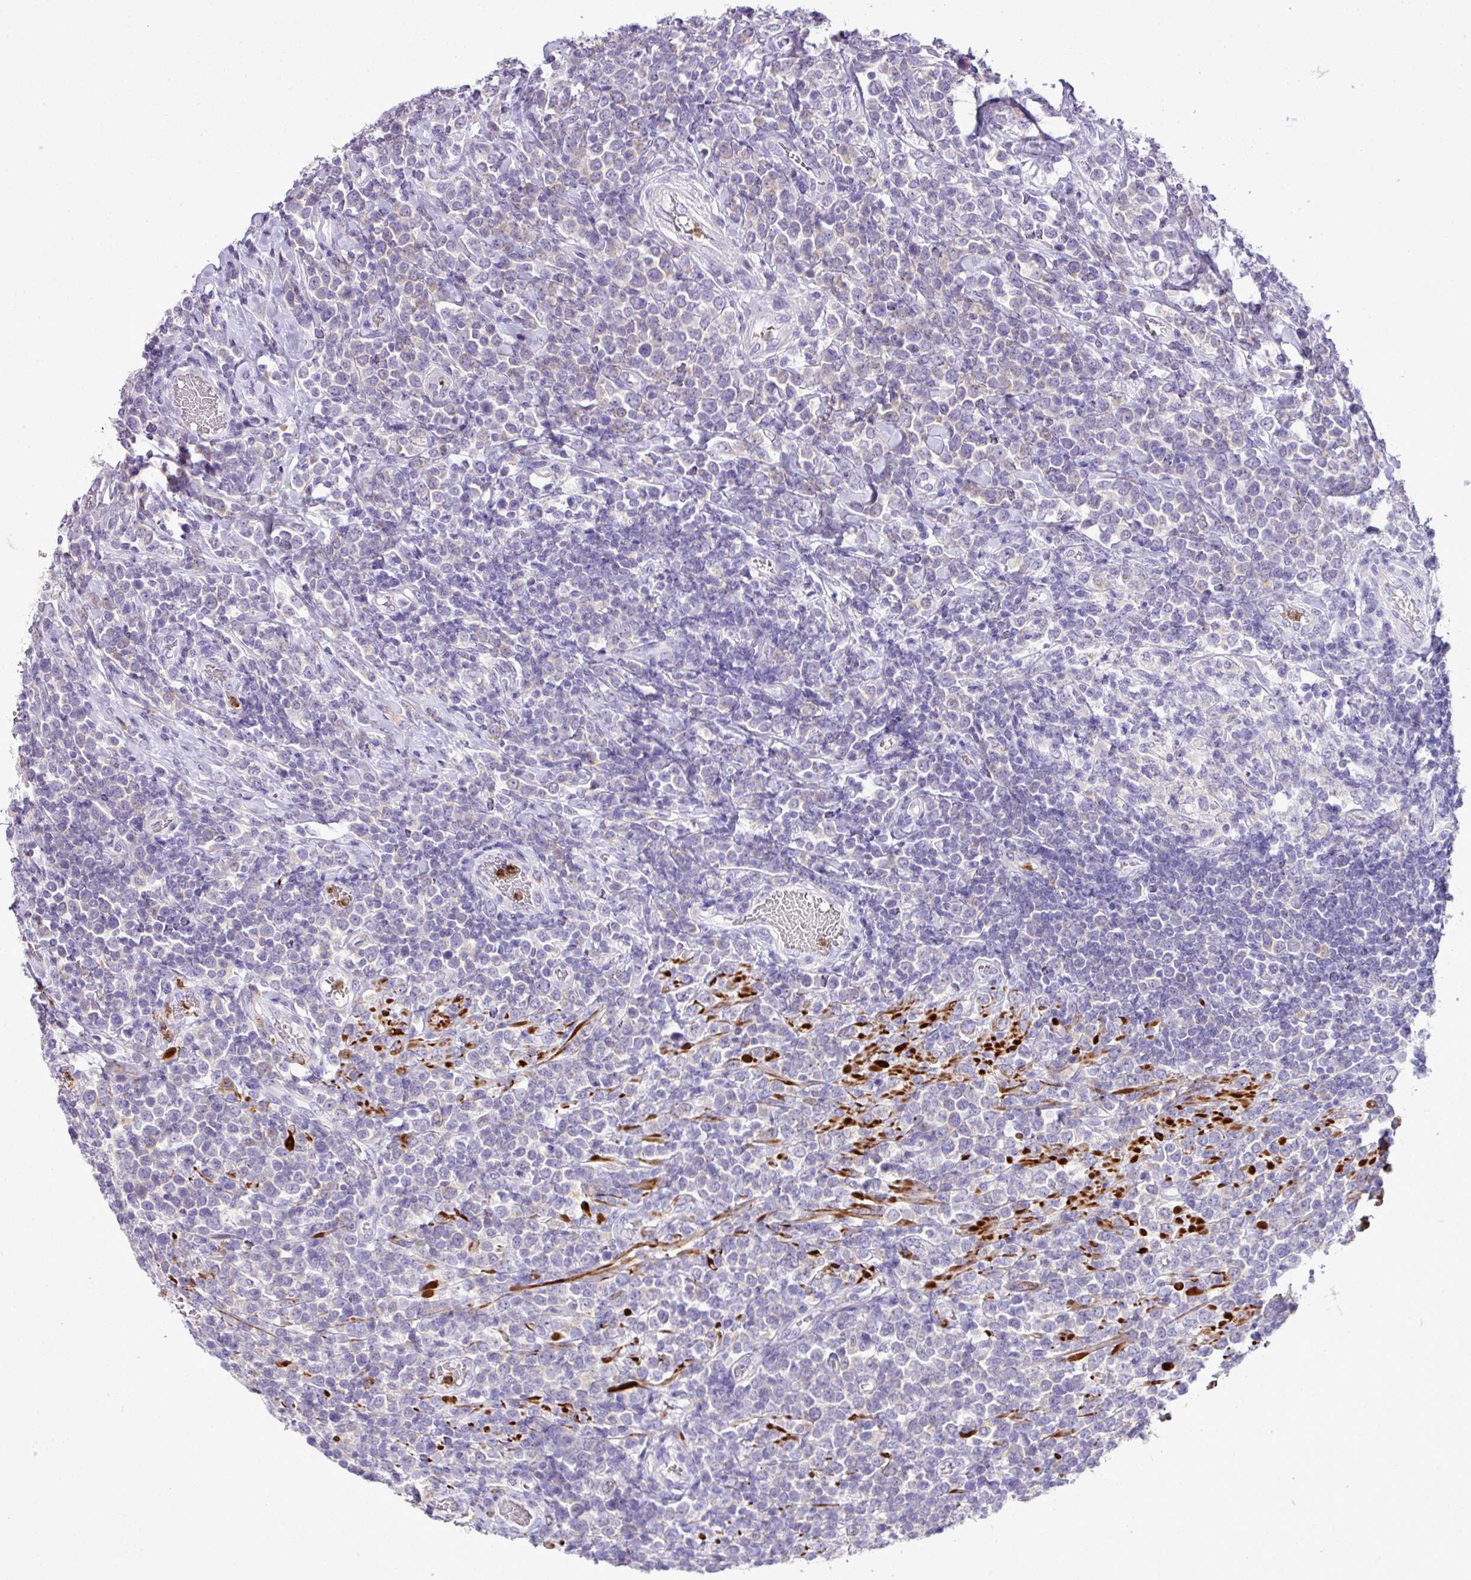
{"staining": {"intensity": "negative", "quantity": "none", "location": "none"}, "tissue": "lymphoma", "cell_type": "Tumor cells", "image_type": "cancer", "snomed": [{"axis": "morphology", "description": "Malignant lymphoma, non-Hodgkin's type, High grade"}, {"axis": "topography", "description": "Soft tissue"}], "caption": "Tumor cells are negative for protein expression in human malignant lymphoma, non-Hodgkin's type (high-grade).", "gene": "ZSCAN5A", "patient": {"sex": "female", "age": 56}}